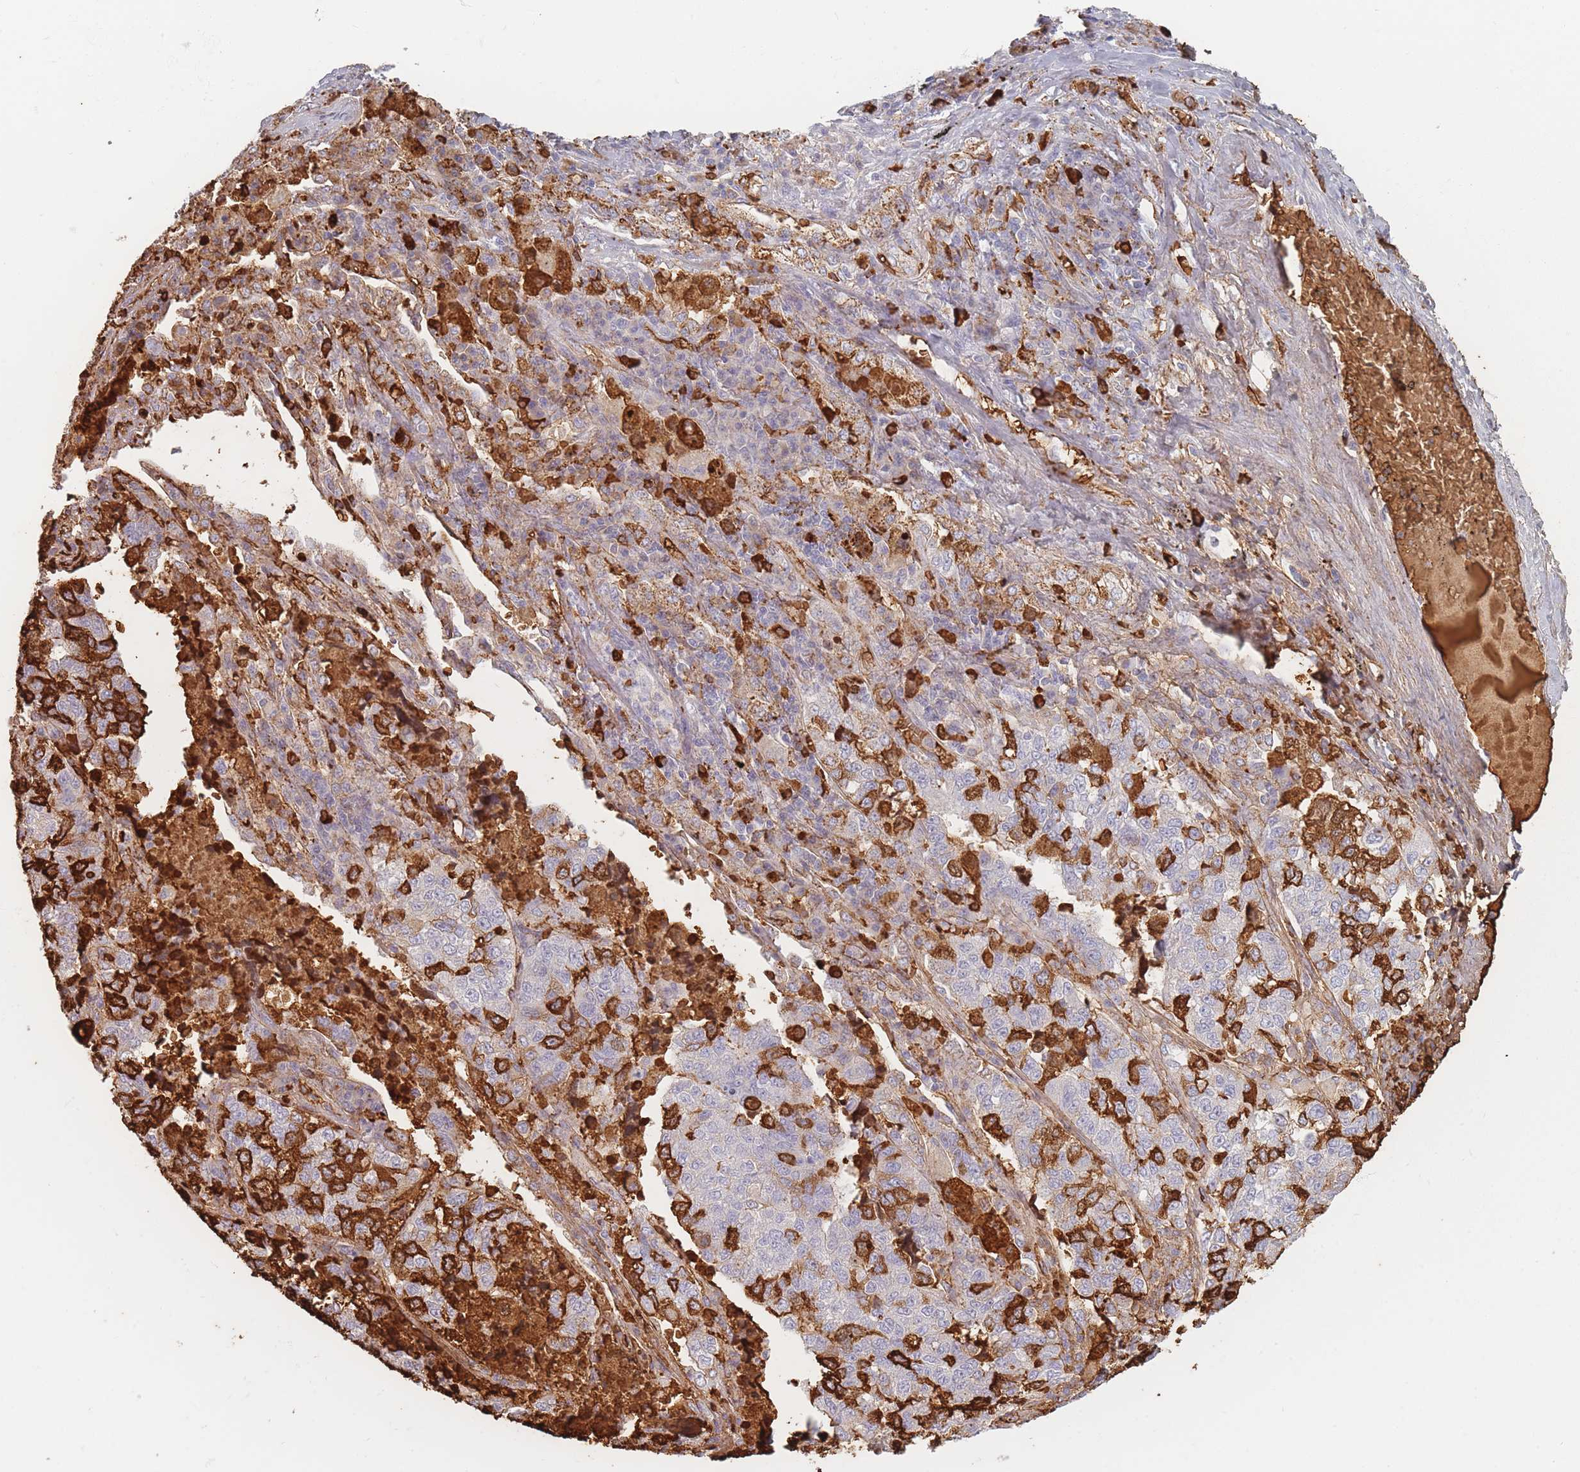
{"staining": {"intensity": "strong", "quantity": "25%-75%", "location": "cytoplasmic/membranous"}, "tissue": "lung cancer", "cell_type": "Tumor cells", "image_type": "cancer", "snomed": [{"axis": "morphology", "description": "Adenocarcinoma, NOS"}, {"axis": "topography", "description": "Lung"}], "caption": "DAB (3,3'-diaminobenzidine) immunohistochemical staining of lung cancer (adenocarcinoma) displays strong cytoplasmic/membranous protein expression in about 25%-75% of tumor cells. The protein is shown in brown color, while the nuclei are stained blue.", "gene": "SLC2A6", "patient": {"sex": "male", "age": 49}}